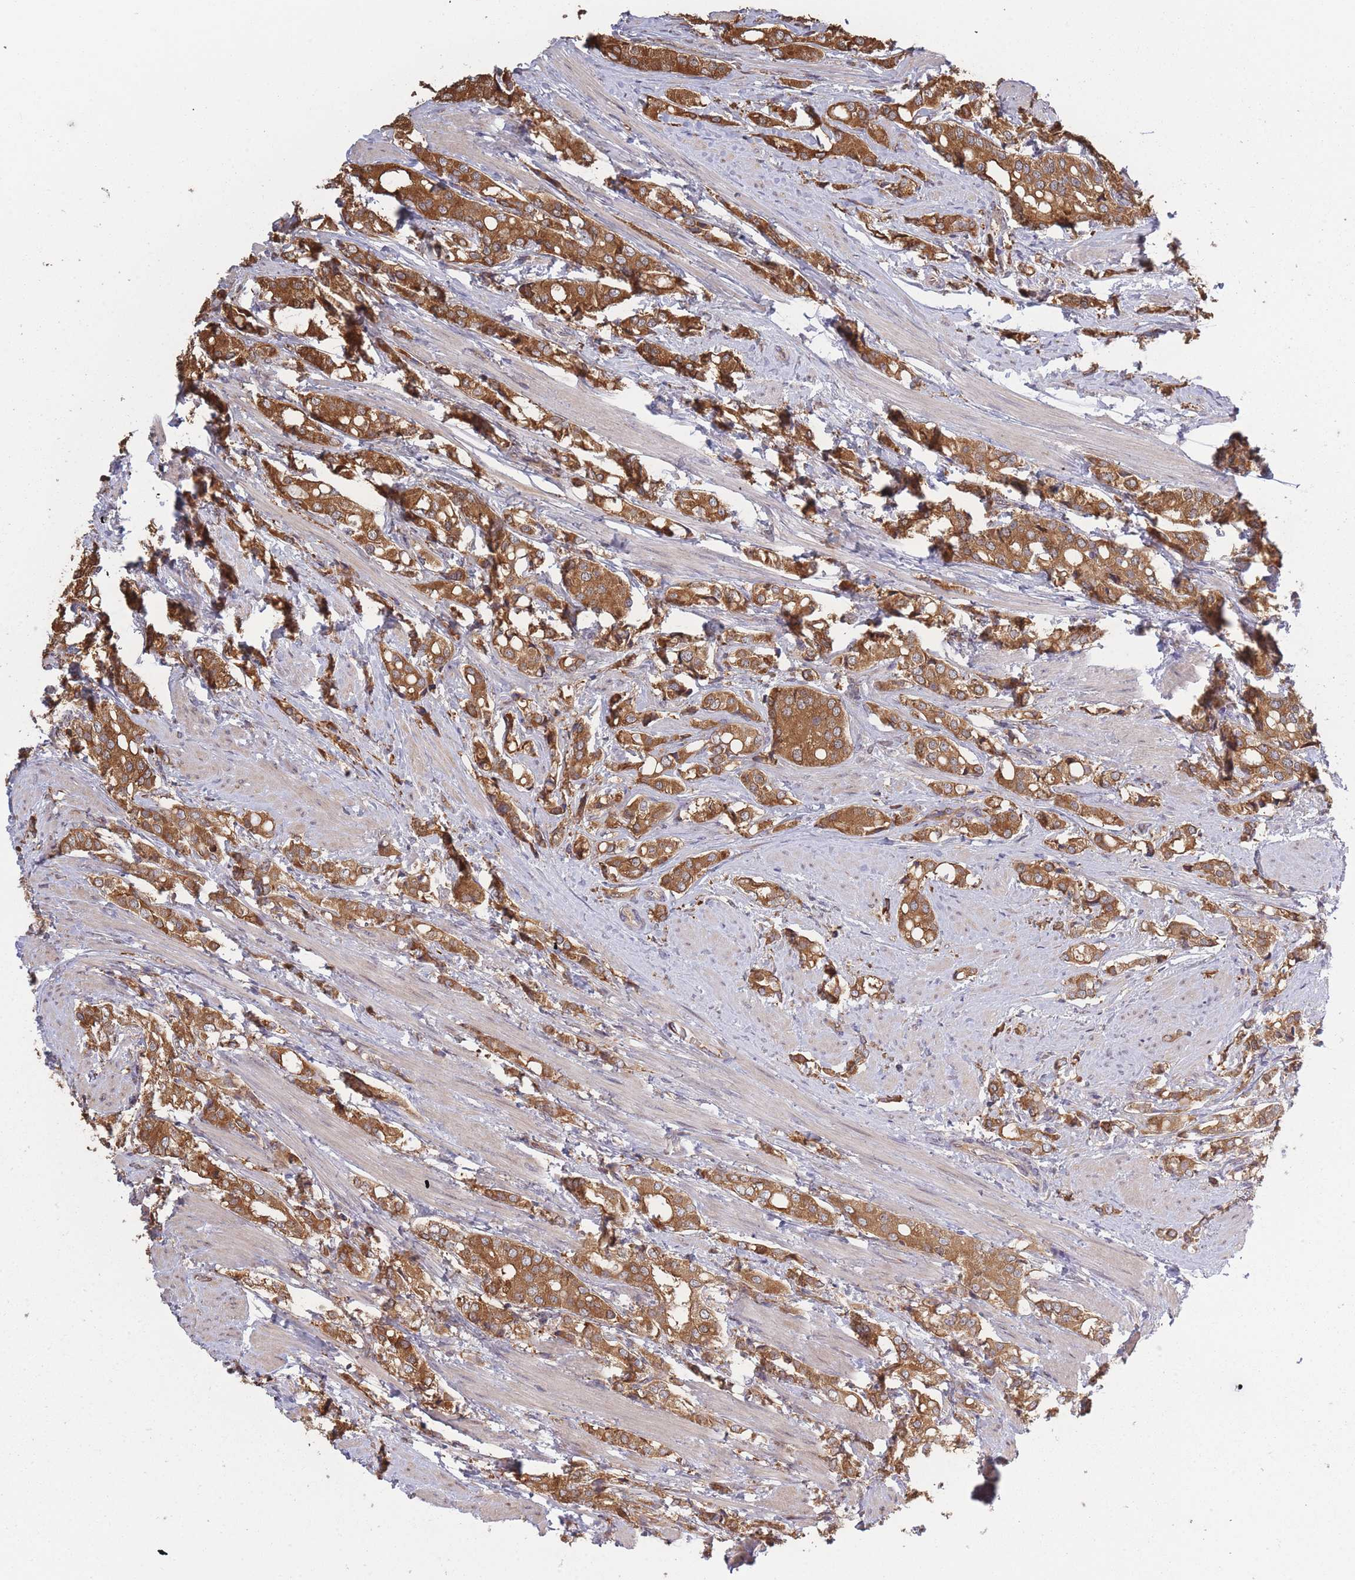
{"staining": {"intensity": "moderate", "quantity": ">75%", "location": "cytoplasmic/membranous"}, "tissue": "prostate cancer", "cell_type": "Tumor cells", "image_type": "cancer", "snomed": [{"axis": "morphology", "description": "Adenocarcinoma, High grade"}, {"axis": "topography", "description": "Prostate"}], "caption": "High-grade adenocarcinoma (prostate) was stained to show a protein in brown. There is medium levels of moderate cytoplasmic/membranous expression in approximately >75% of tumor cells. Using DAB (3,3'-diaminobenzidine) (brown) and hematoxylin (blue) stains, captured at high magnification using brightfield microscopy.", "gene": "ARL13B", "patient": {"sex": "male", "age": 71}}